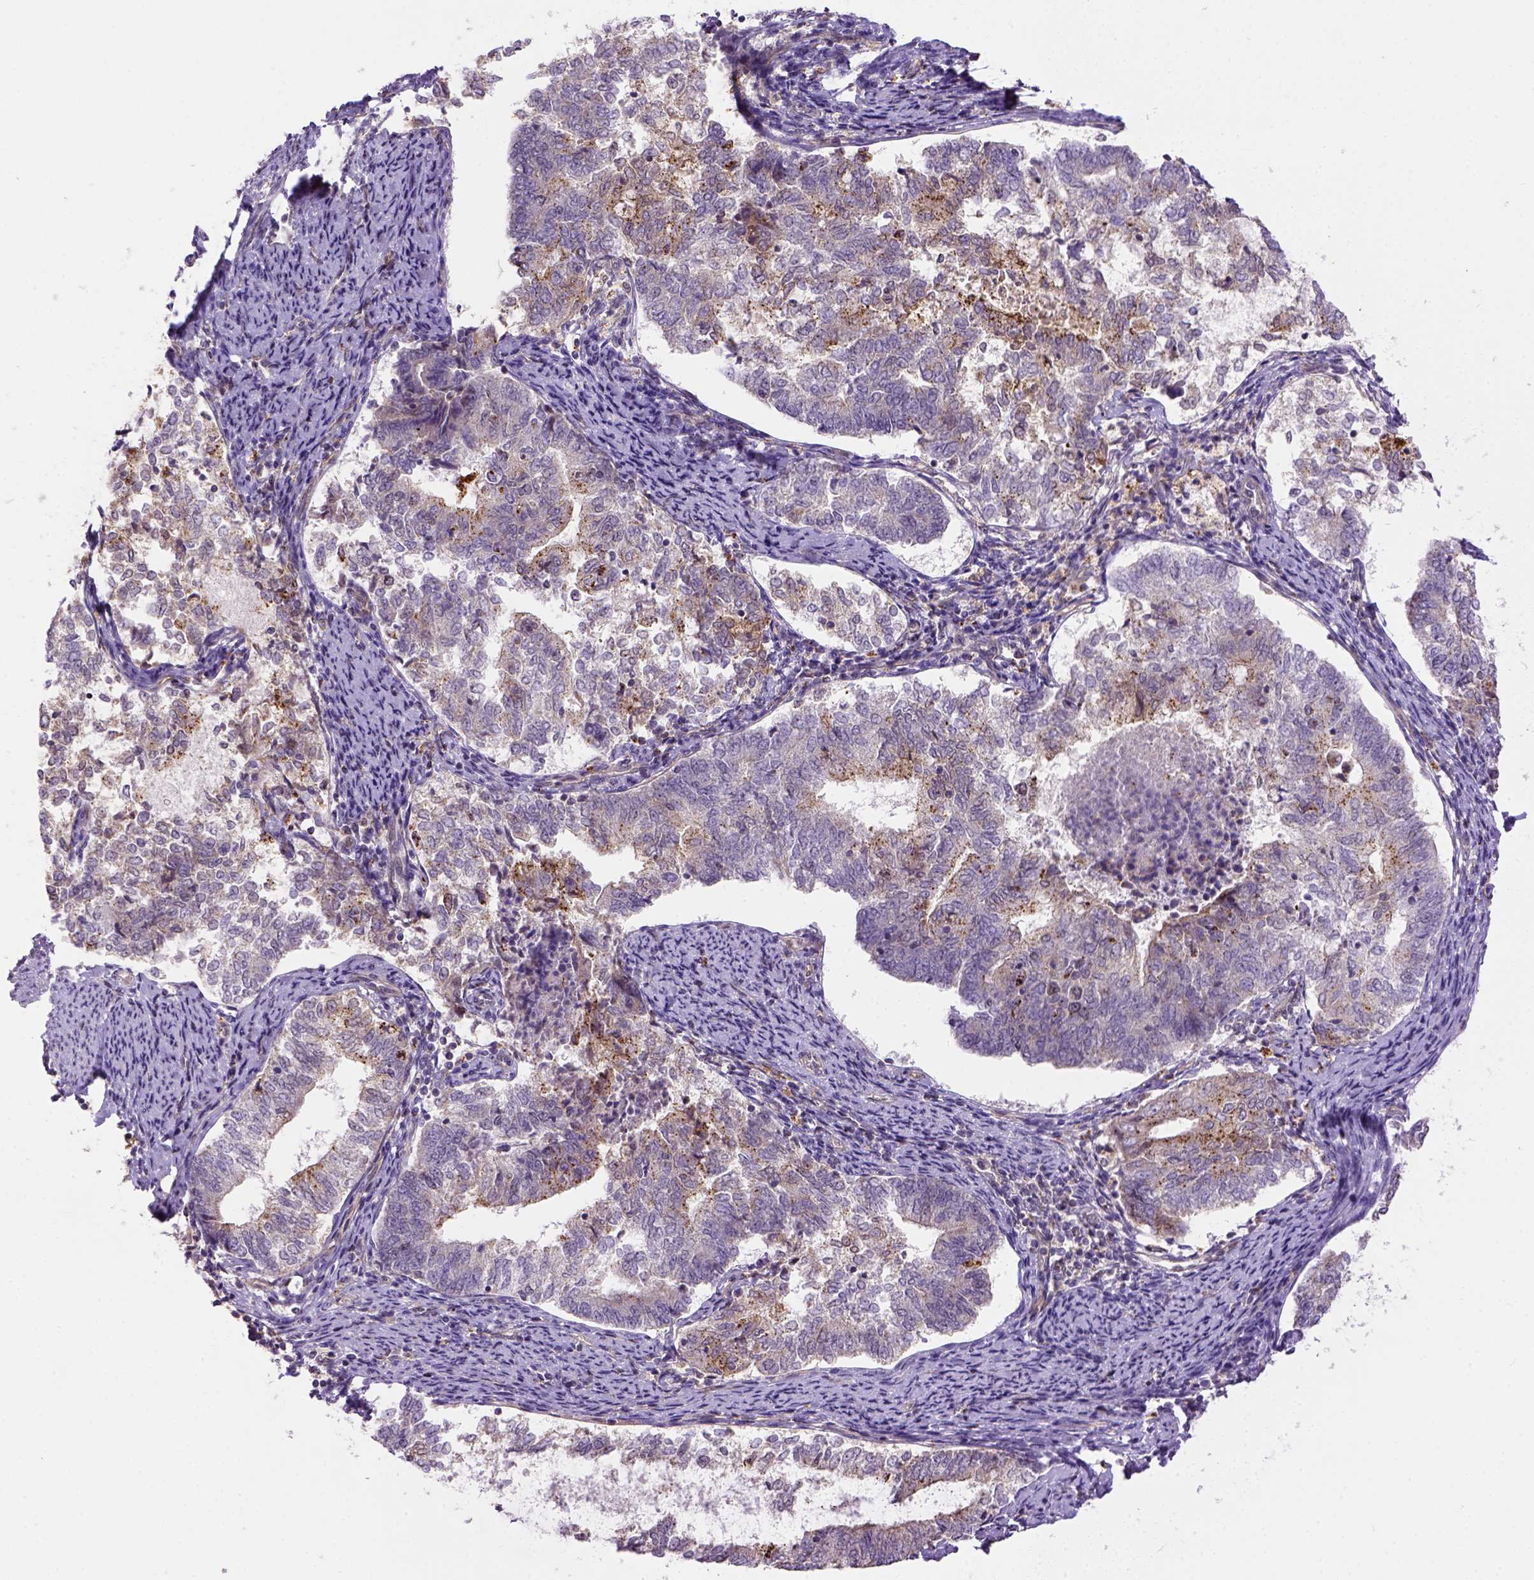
{"staining": {"intensity": "weak", "quantity": "<25%", "location": "cytoplasmic/membranous"}, "tissue": "endometrial cancer", "cell_type": "Tumor cells", "image_type": "cancer", "snomed": [{"axis": "morphology", "description": "Adenocarcinoma, NOS"}, {"axis": "topography", "description": "Endometrium"}], "caption": "Histopathology image shows no significant protein expression in tumor cells of adenocarcinoma (endometrial).", "gene": "KAZN", "patient": {"sex": "female", "age": 65}}